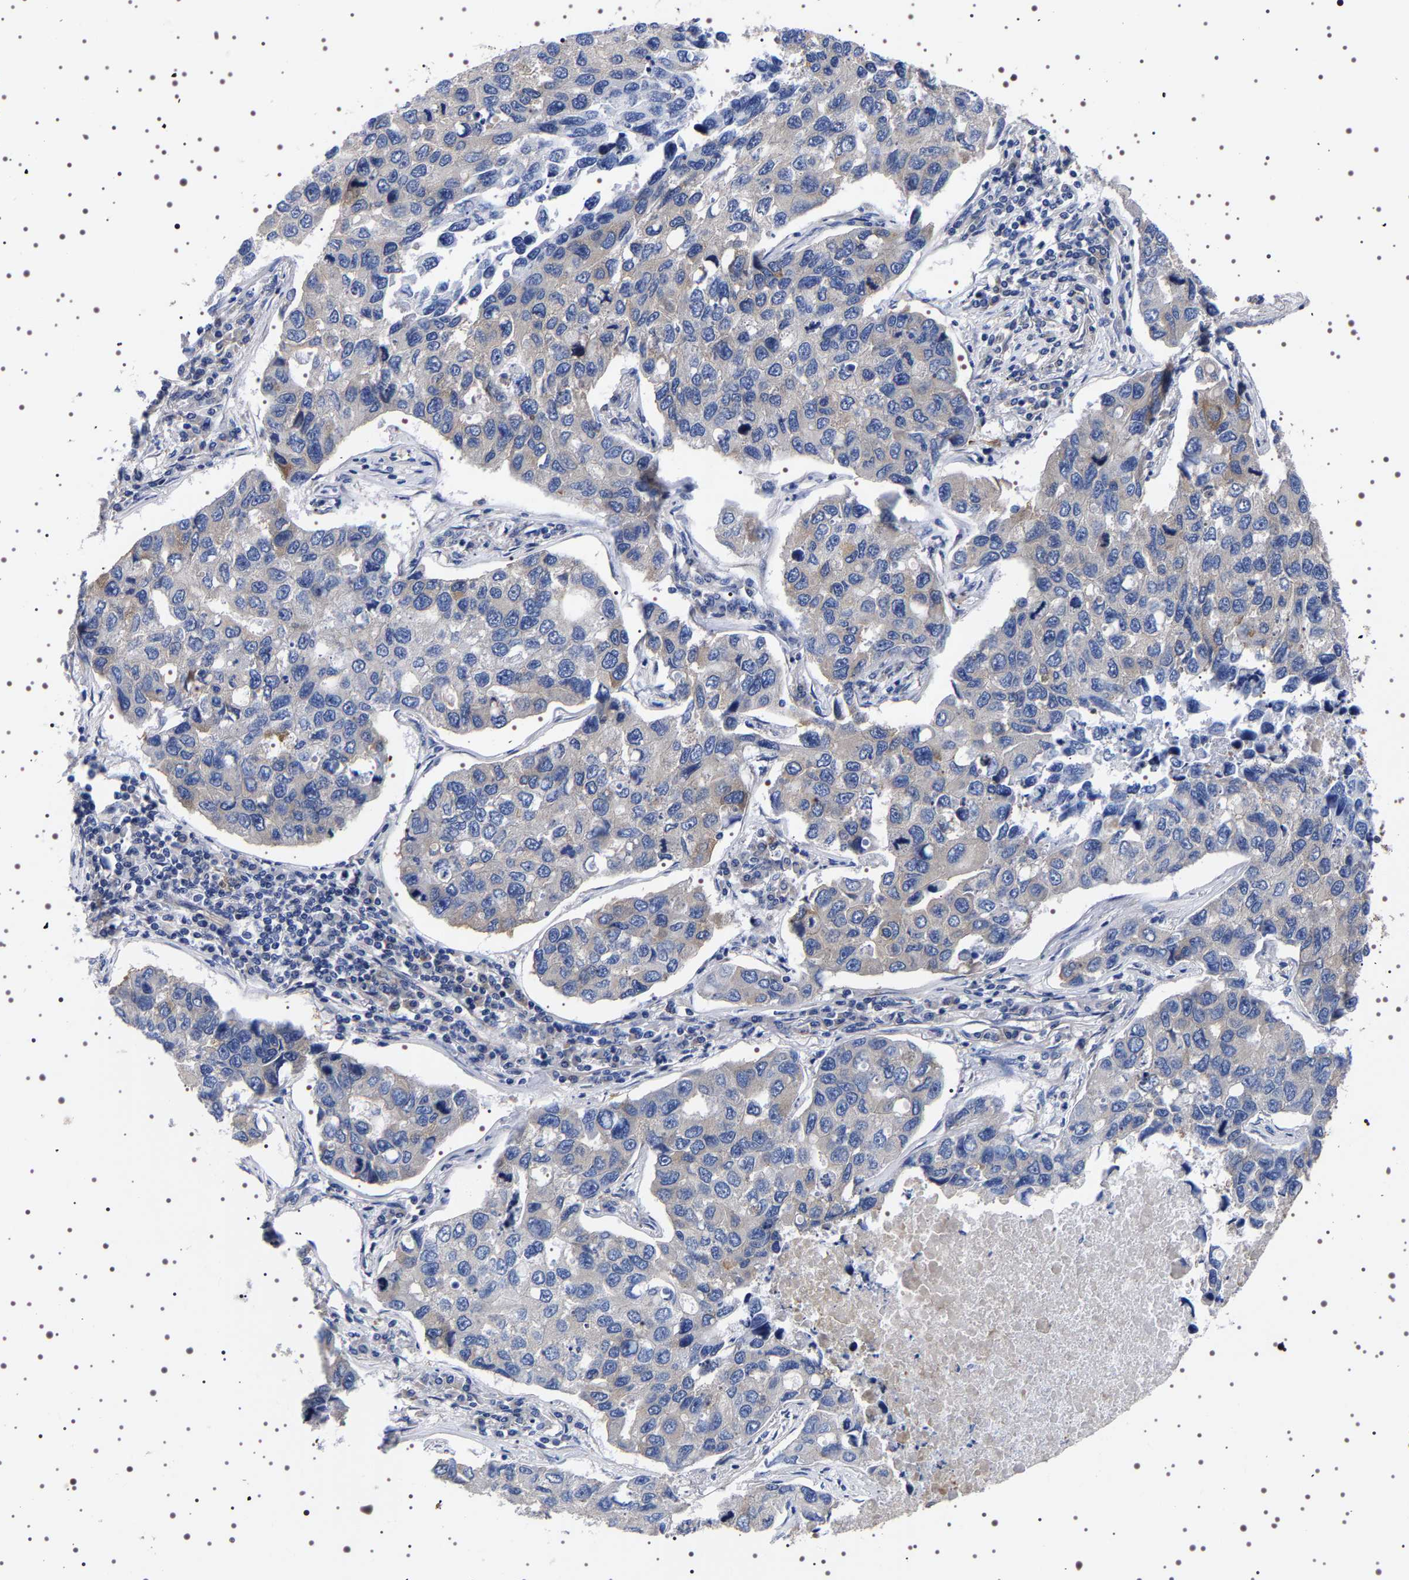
{"staining": {"intensity": "negative", "quantity": "none", "location": "none"}, "tissue": "lung cancer", "cell_type": "Tumor cells", "image_type": "cancer", "snomed": [{"axis": "morphology", "description": "Adenocarcinoma, NOS"}, {"axis": "topography", "description": "Lung"}], "caption": "Lung cancer (adenocarcinoma) stained for a protein using immunohistochemistry displays no positivity tumor cells.", "gene": "DARS1", "patient": {"sex": "male", "age": 64}}